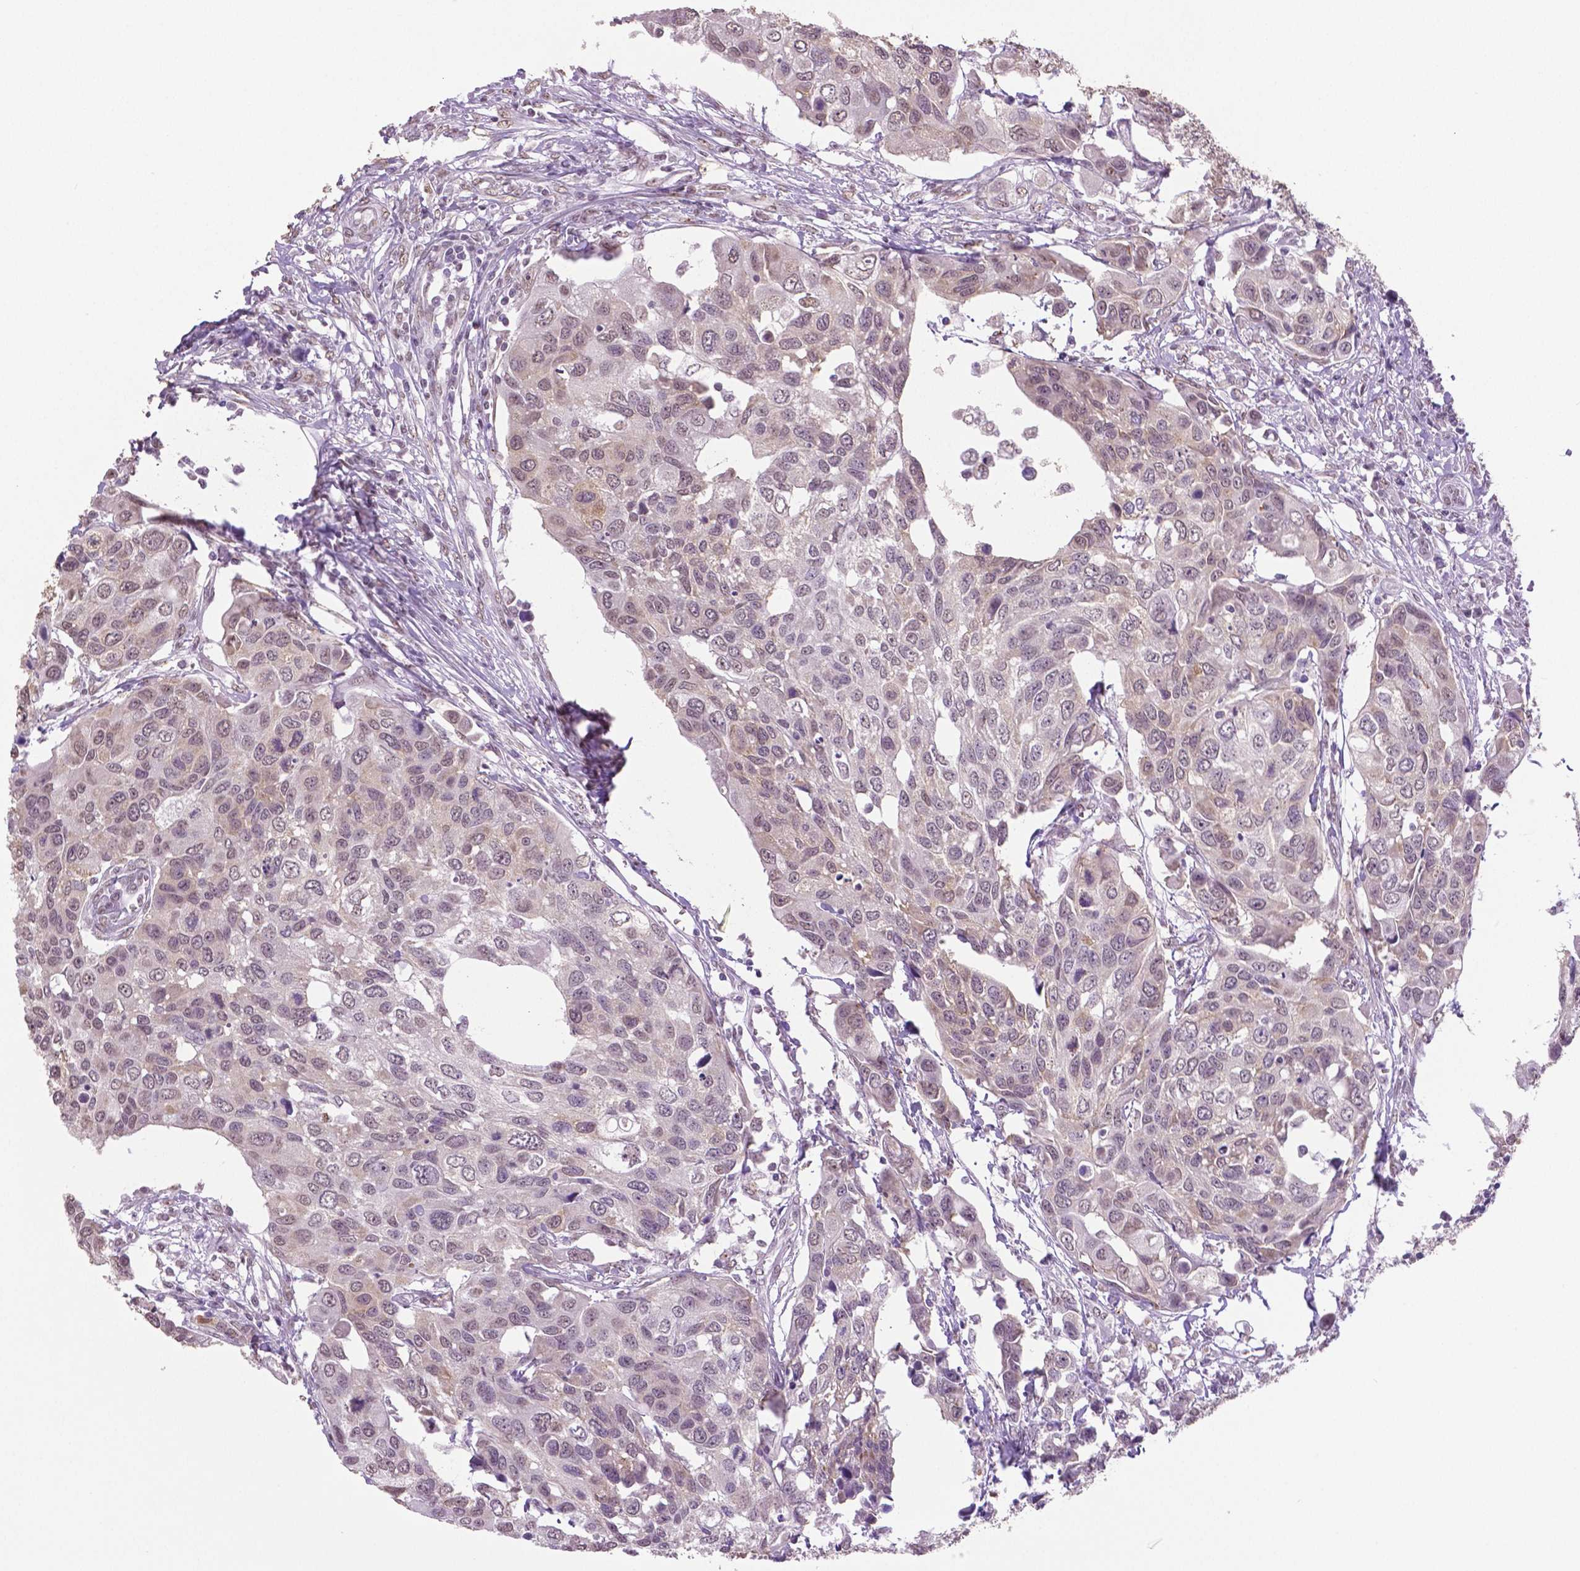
{"staining": {"intensity": "weak", "quantity": "<25%", "location": "nuclear"}, "tissue": "urothelial cancer", "cell_type": "Tumor cells", "image_type": "cancer", "snomed": [{"axis": "morphology", "description": "Urothelial carcinoma, High grade"}, {"axis": "topography", "description": "Urinary bladder"}], "caption": "This is an IHC image of high-grade urothelial carcinoma. There is no expression in tumor cells.", "gene": "IGF2BP1", "patient": {"sex": "male", "age": 60}}